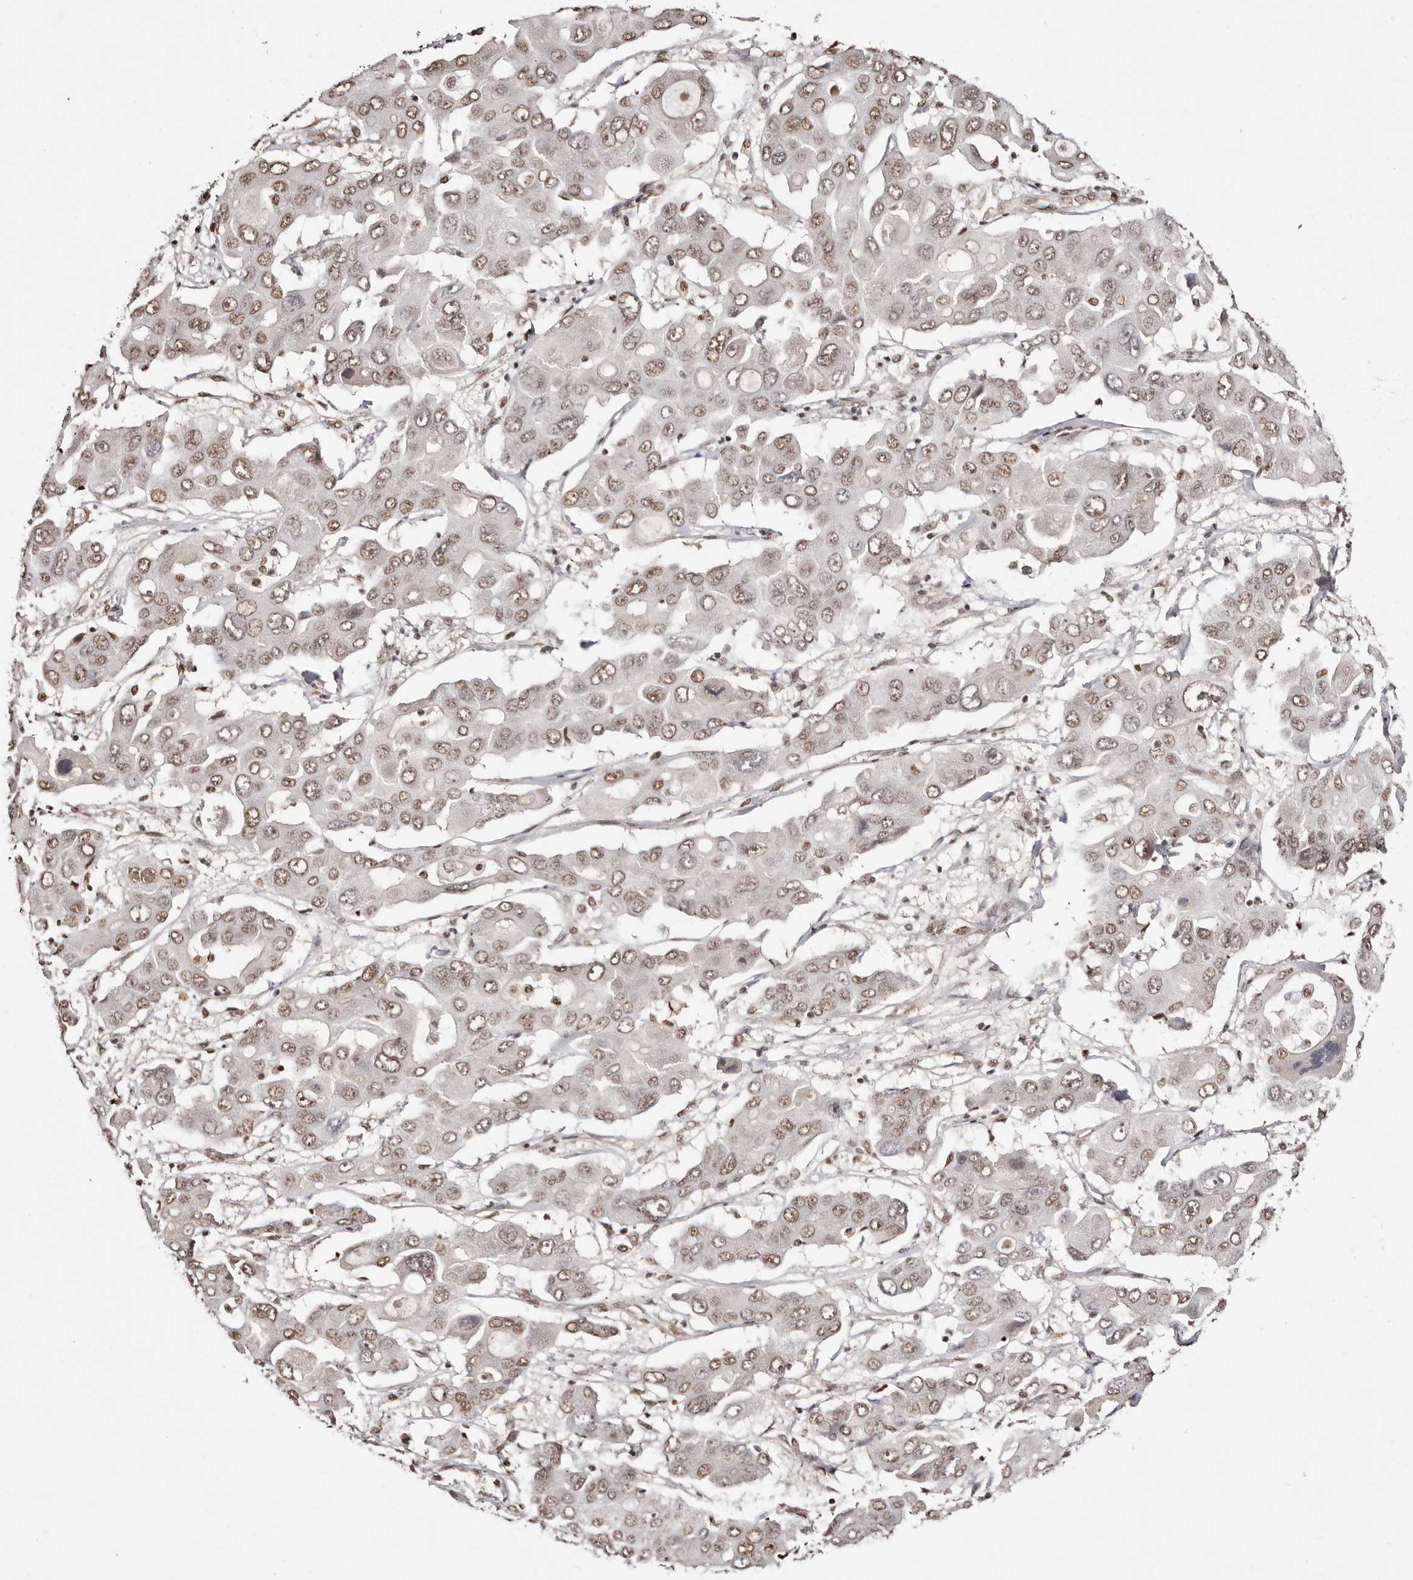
{"staining": {"intensity": "moderate", "quantity": ">75%", "location": "nuclear"}, "tissue": "liver cancer", "cell_type": "Tumor cells", "image_type": "cancer", "snomed": [{"axis": "morphology", "description": "Cholangiocarcinoma"}, {"axis": "topography", "description": "Liver"}], "caption": "Human liver cancer (cholangiocarcinoma) stained with a brown dye exhibits moderate nuclear positive expression in approximately >75% of tumor cells.", "gene": "BICRAL", "patient": {"sex": "male", "age": 67}}